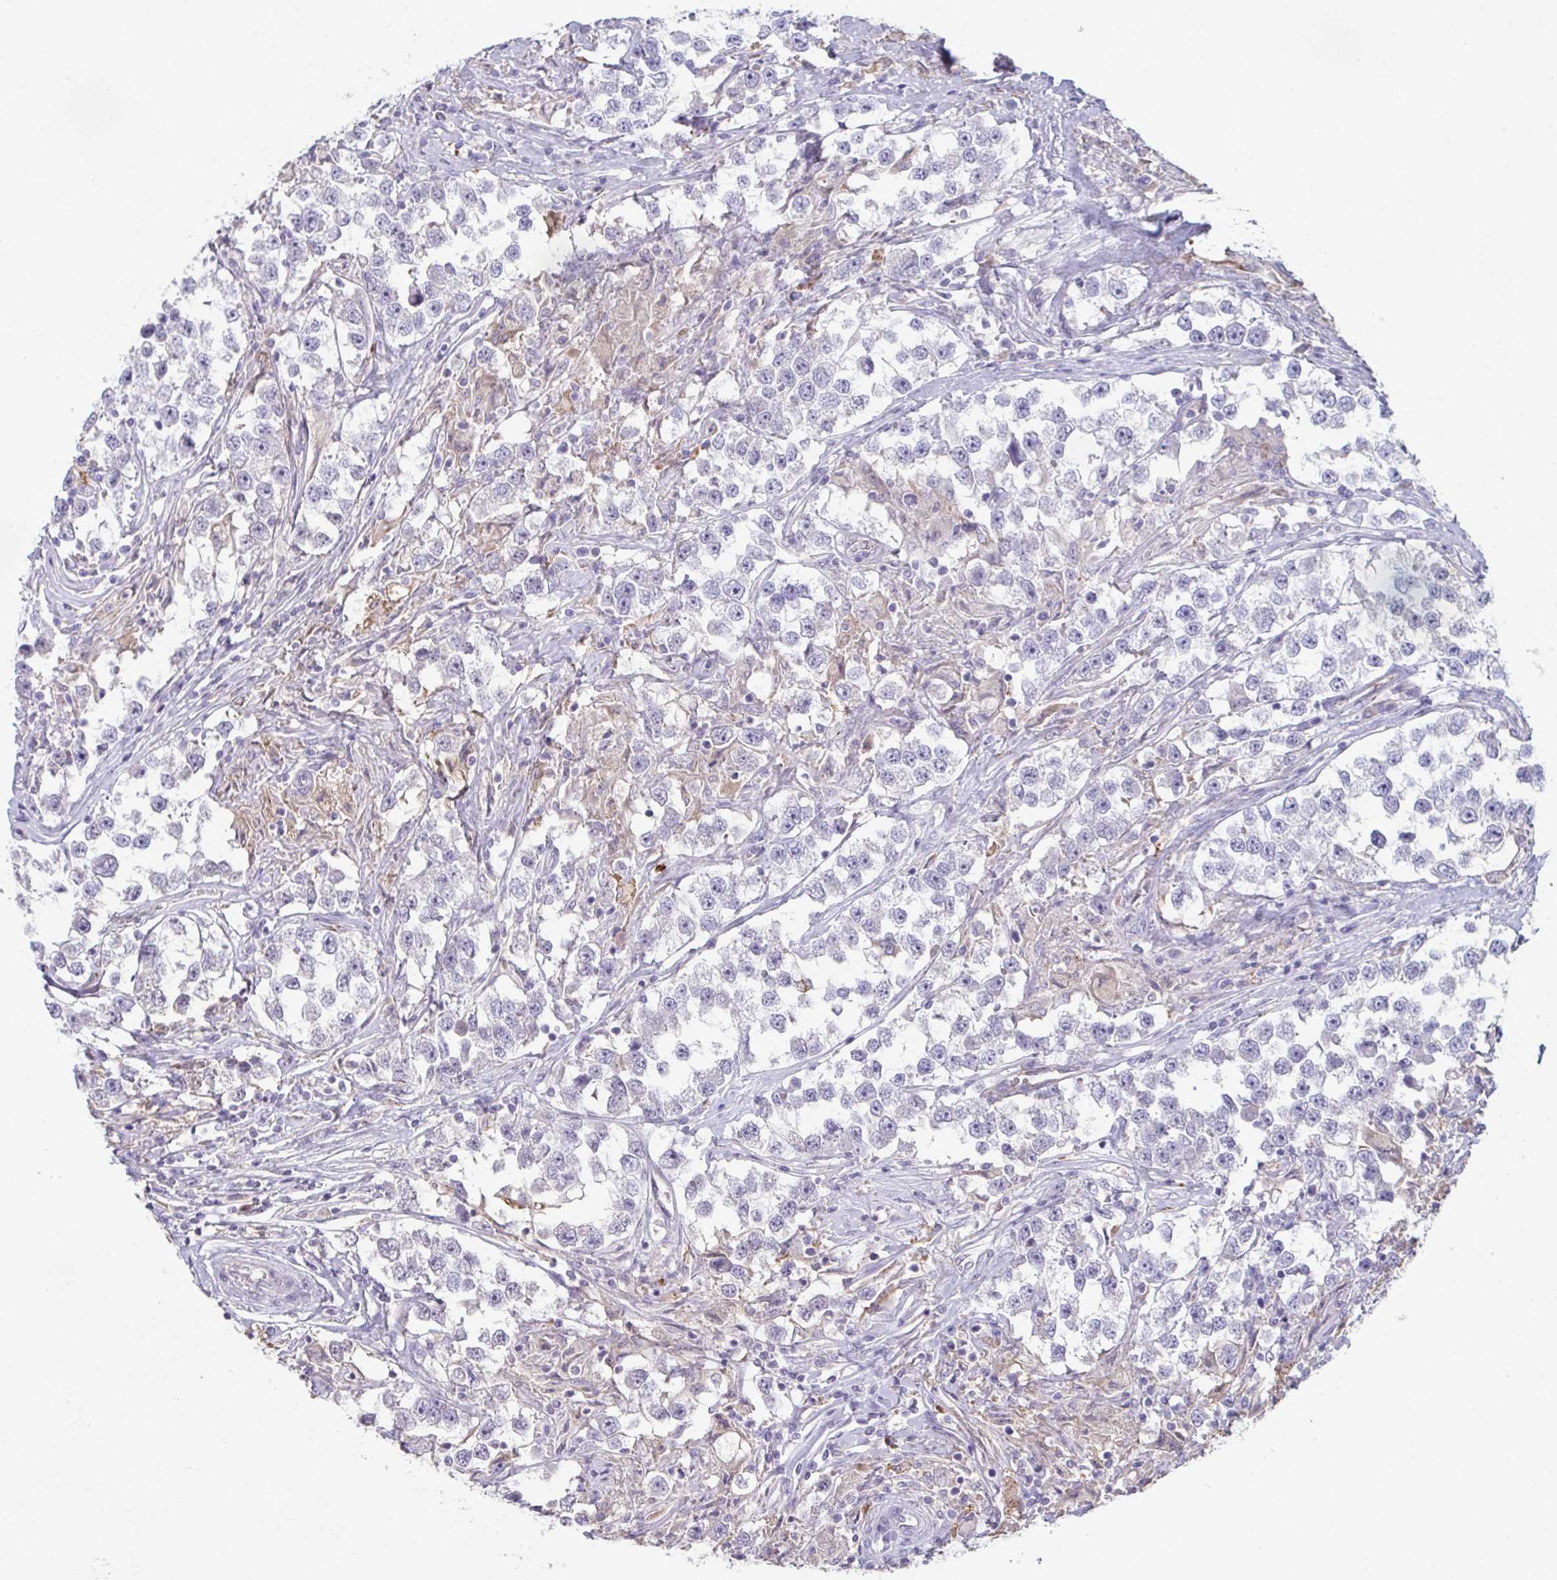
{"staining": {"intensity": "negative", "quantity": "none", "location": "none"}, "tissue": "testis cancer", "cell_type": "Tumor cells", "image_type": "cancer", "snomed": [{"axis": "morphology", "description": "Seminoma, NOS"}, {"axis": "topography", "description": "Testis"}], "caption": "A high-resolution image shows immunohistochemistry (IHC) staining of seminoma (testis), which shows no significant expression in tumor cells.", "gene": "ADAM21", "patient": {"sex": "male", "age": 46}}